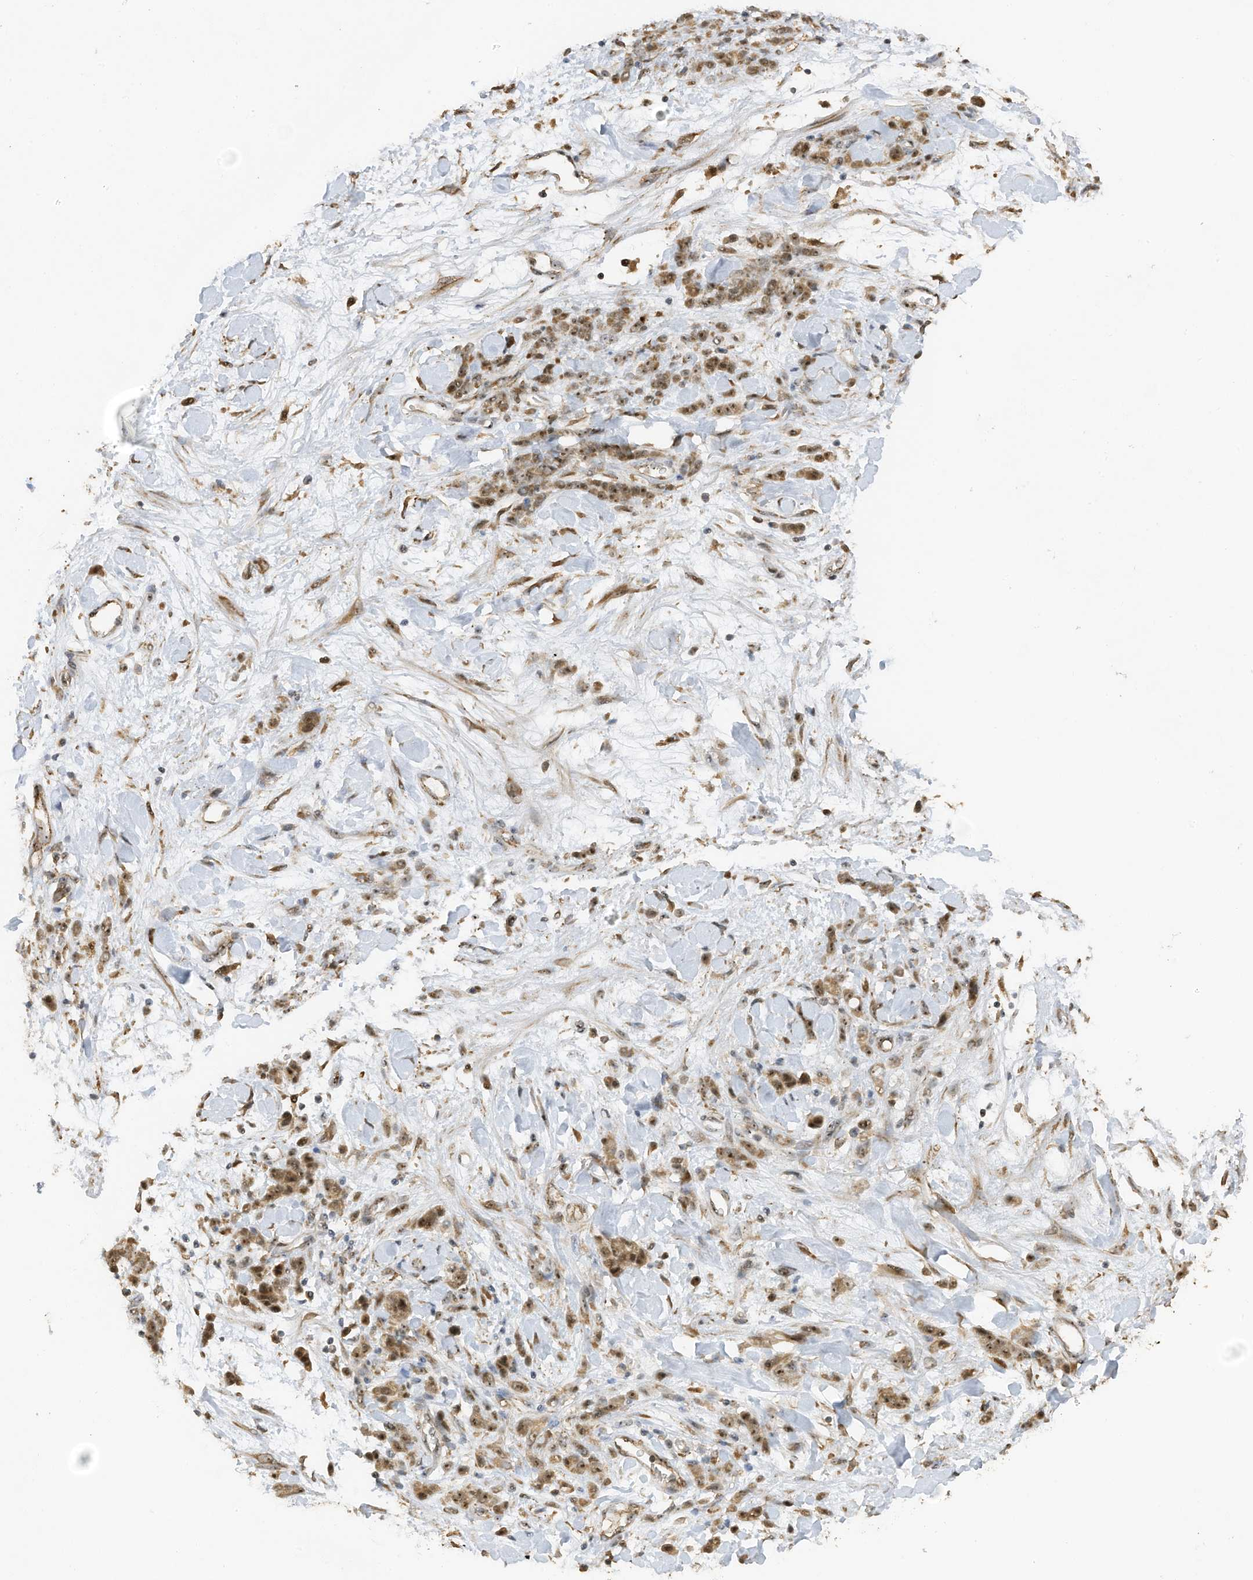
{"staining": {"intensity": "moderate", "quantity": ">75%", "location": "nuclear"}, "tissue": "stomach cancer", "cell_type": "Tumor cells", "image_type": "cancer", "snomed": [{"axis": "morphology", "description": "Normal tissue, NOS"}, {"axis": "morphology", "description": "Adenocarcinoma, NOS"}, {"axis": "topography", "description": "Stomach"}], "caption": "Immunohistochemical staining of human adenocarcinoma (stomach) reveals medium levels of moderate nuclear expression in about >75% of tumor cells. (IHC, brightfield microscopy, high magnification).", "gene": "ERLEC1", "patient": {"sex": "male", "age": 82}}